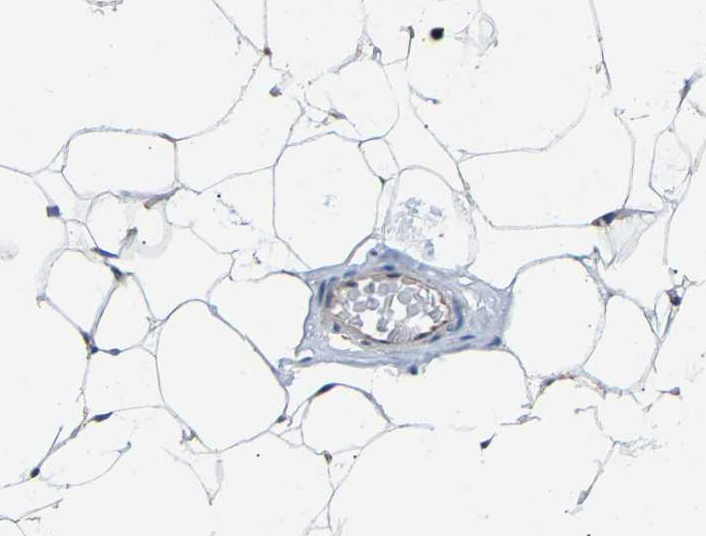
{"staining": {"intensity": "weak", "quantity": "<25%", "location": "cytoplasmic/membranous"}, "tissue": "adipose tissue", "cell_type": "Adipocytes", "image_type": "normal", "snomed": [{"axis": "morphology", "description": "Normal tissue, NOS"}, {"axis": "topography", "description": "Breast"}, {"axis": "topography", "description": "Soft tissue"}], "caption": "IHC image of normal human adipose tissue stained for a protein (brown), which displays no expression in adipocytes.", "gene": "GIMAP7", "patient": {"sex": "female", "age": 75}}